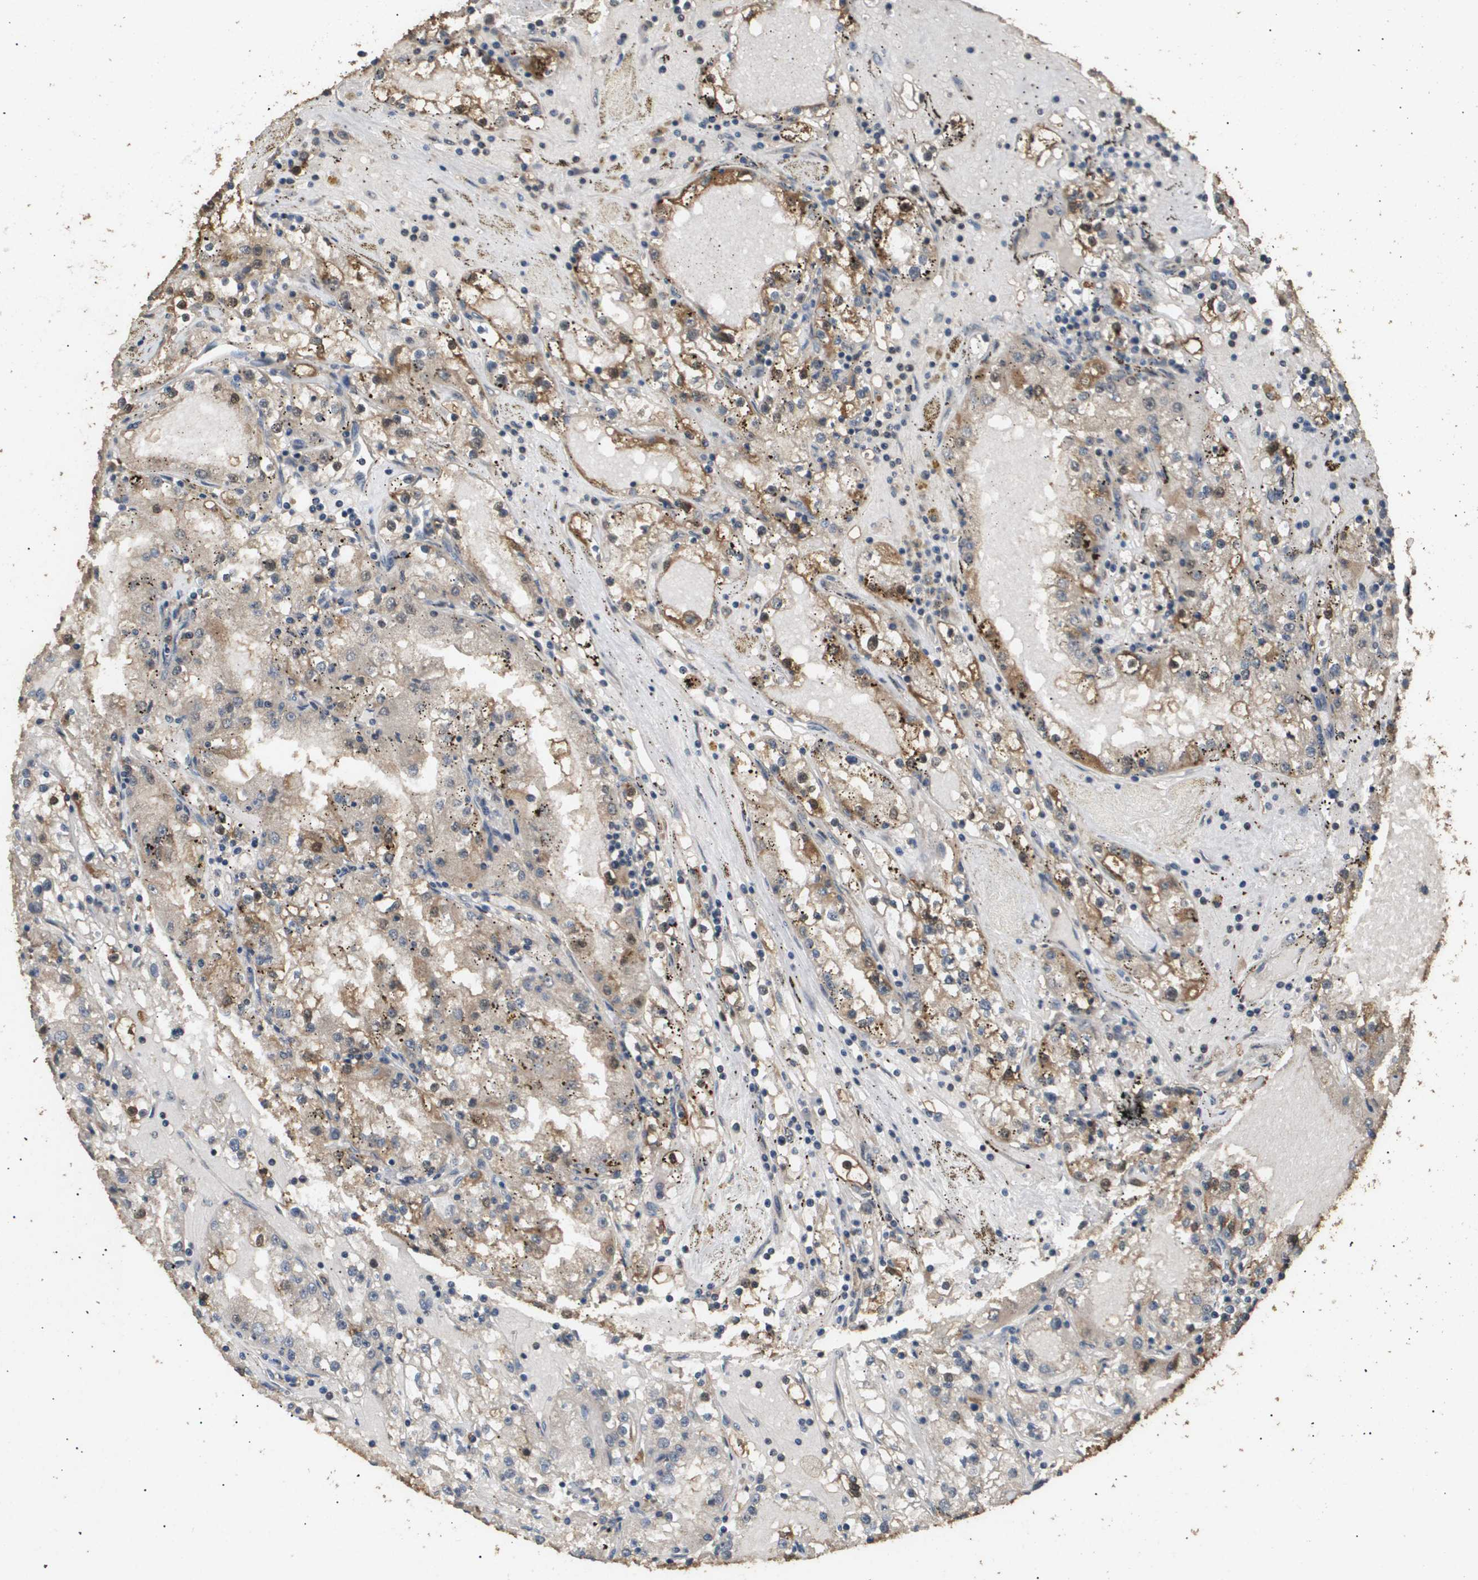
{"staining": {"intensity": "moderate", "quantity": ">75%", "location": "cytoplasmic/membranous"}, "tissue": "renal cancer", "cell_type": "Tumor cells", "image_type": "cancer", "snomed": [{"axis": "morphology", "description": "Adenocarcinoma, NOS"}, {"axis": "topography", "description": "Kidney"}], "caption": "This is an image of immunohistochemistry staining of renal cancer (adenocarcinoma), which shows moderate staining in the cytoplasmic/membranous of tumor cells.", "gene": "ING1", "patient": {"sex": "male", "age": 56}}